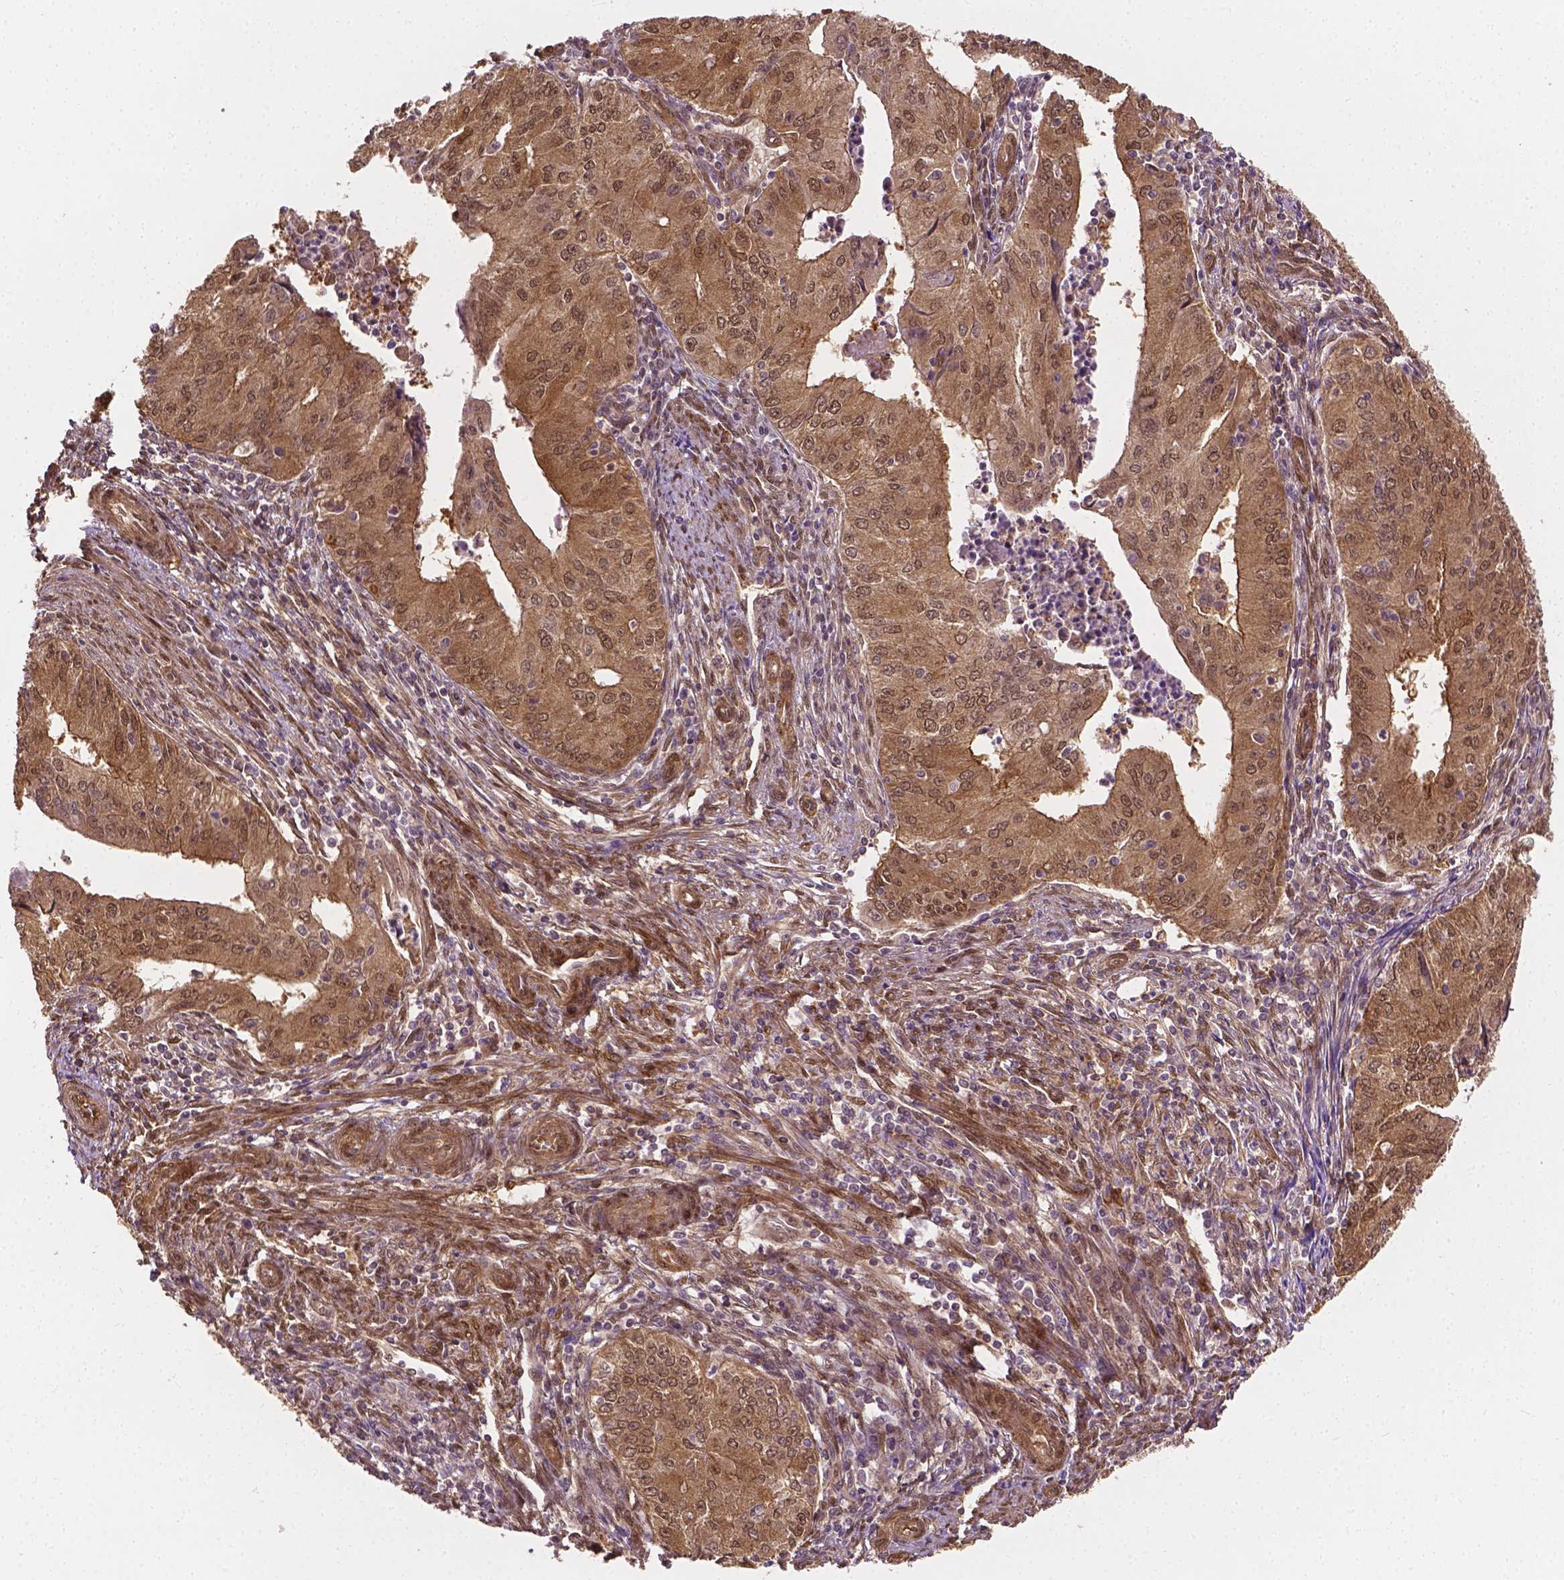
{"staining": {"intensity": "moderate", "quantity": ">75%", "location": "cytoplasmic/membranous,nuclear"}, "tissue": "endometrial cancer", "cell_type": "Tumor cells", "image_type": "cancer", "snomed": [{"axis": "morphology", "description": "Adenocarcinoma, NOS"}, {"axis": "topography", "description": "Endometrium"}], "caption": "There is medium levels of moderate cytoplasmic/membranous and nuclear positivity in tumor cells of endometrial cancer (adenocarcinoma), as demonstrated by immunohistochemical staining (brown color).", "gene": "YAP1", "patient": {"sex": "female", "age": 50}}